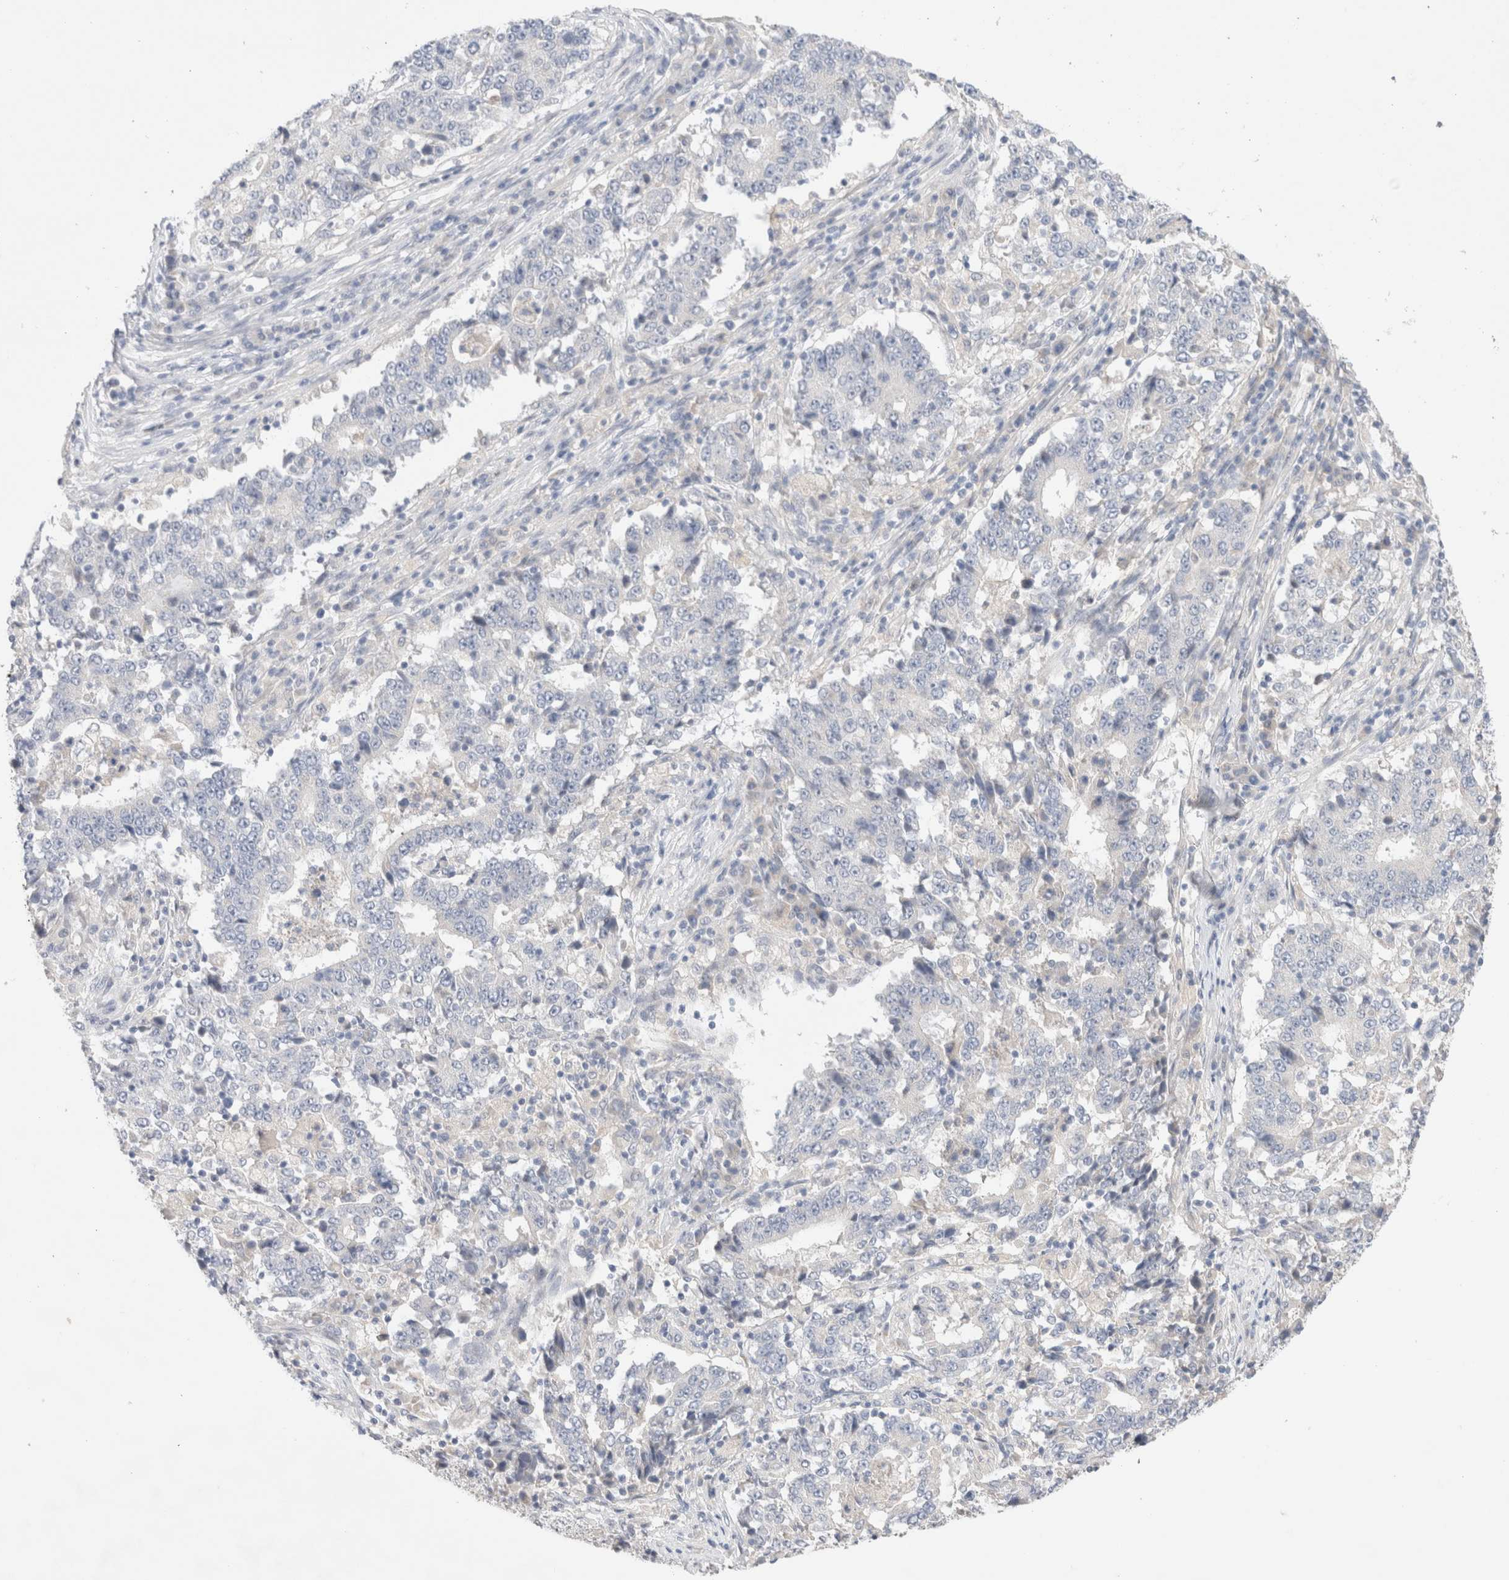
{"staining": {"intensity": "negative", "quantity": "none", "location": "none"}, "tissue": "stomach cancer", "cell_type": "Tumor cells", "image_type": "cancer", "snomed": [{"axis": "morphology", "description": "Adenocarcinoma, NOS"}, {"axis": "topography", "description": "Stomach"}], "caption": "The image demonstrates no significant positivity in tumor cells of adenocarcinoma (stomach).", "gene": "SPATA20", "patient": {"sex": "male", "age": 59}}